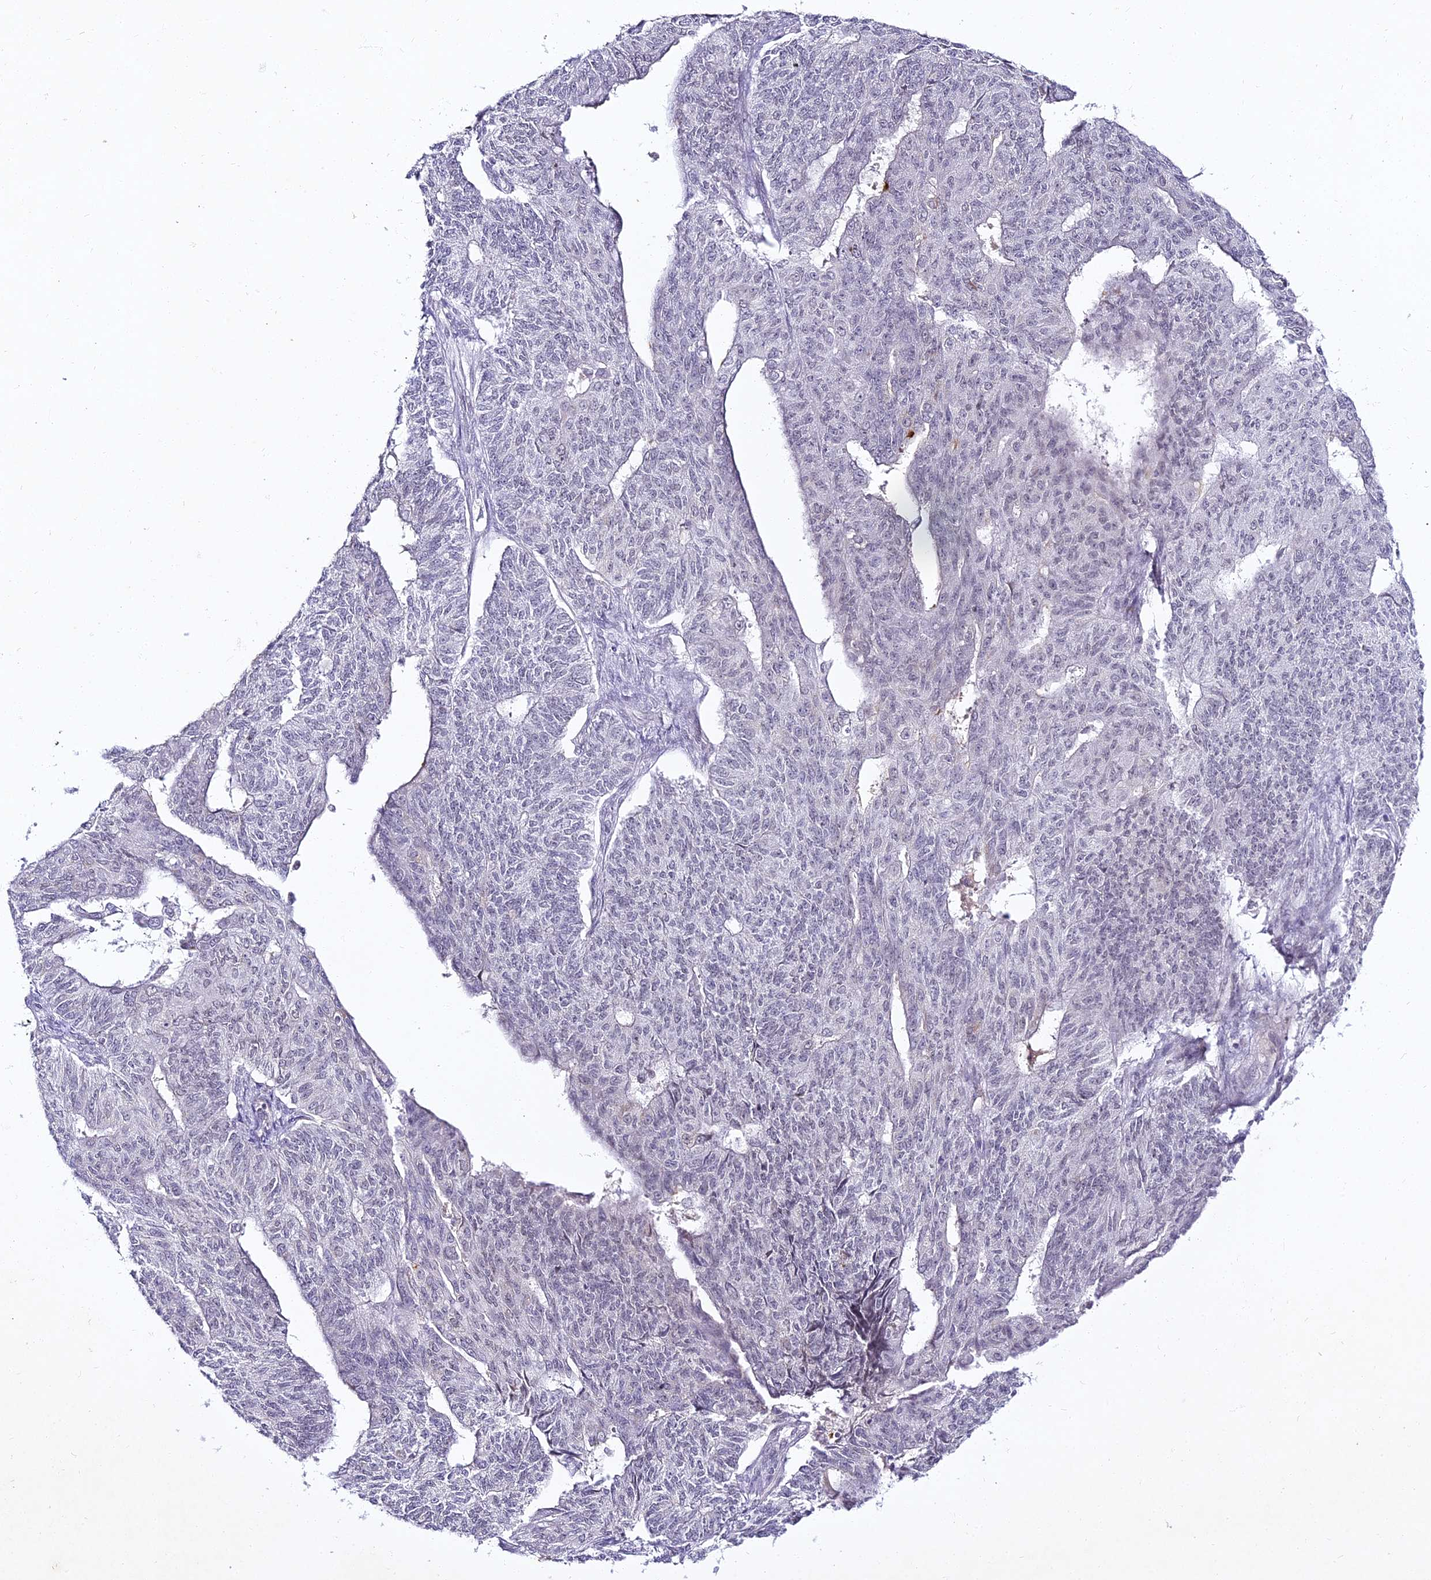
{"staining": {"intensity": "negative", "quantity": "none", "location": "none"}, "tissue": "endometrial cancer", "cell_type": "Tumor cells", "image_type": "cancer", "snomed": [{"axis": "morphology", "description": "Adenocarcinoma, NOS"}, {"axis": "topography", "description": "Endometrium"}], "caption": "Human endometrial cancer stained for a protein using immunohistochemistry demonstrates no positivity in tumor cells.", "gene": "ALPG", "patient": {"sex": "female", "age": 32}}